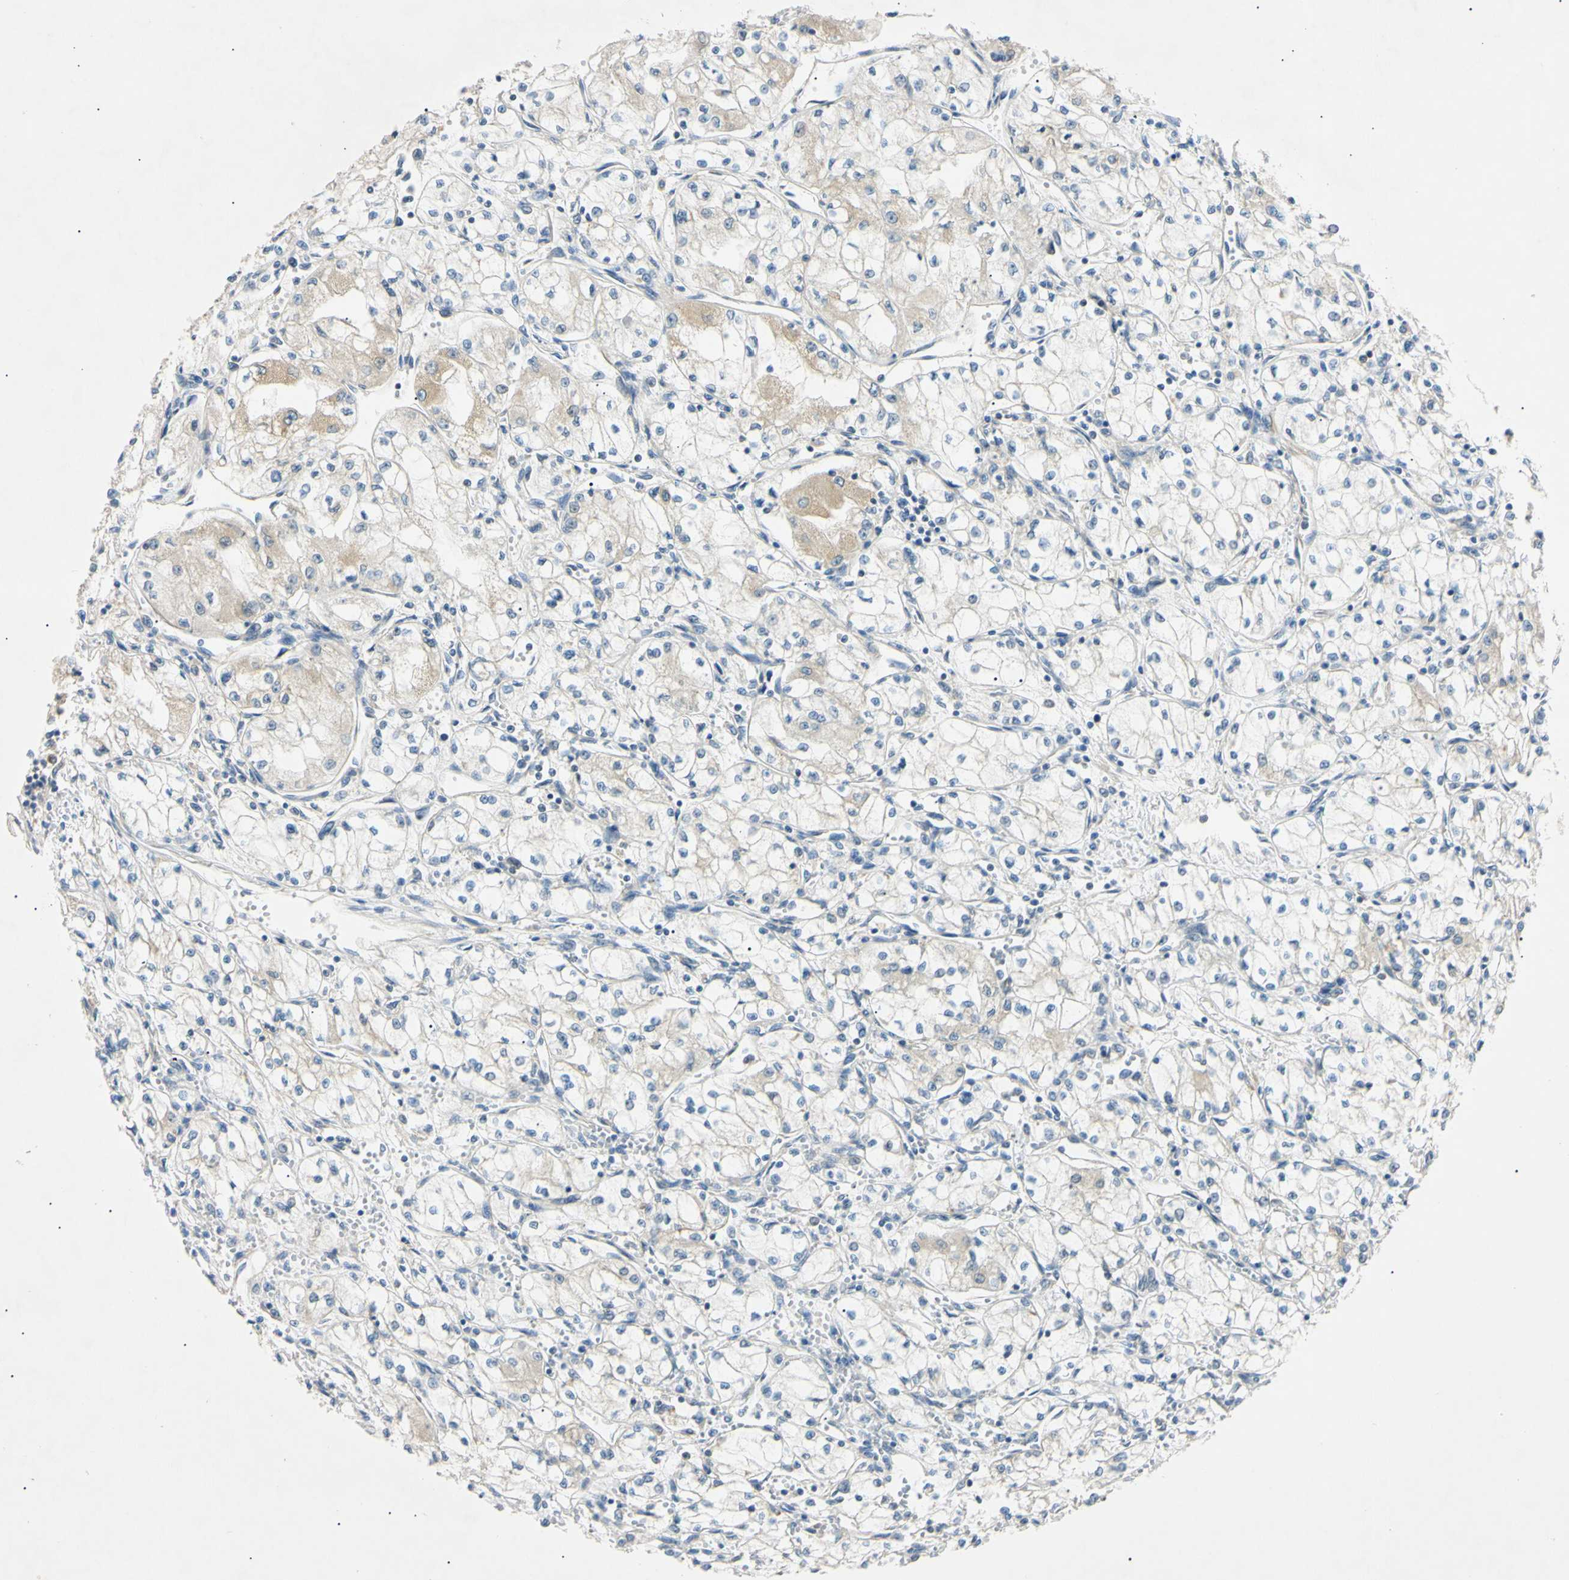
{"staining": {"intensity": "weak", "quantity": "<25%", "location": "cytoplasmic/membranous"}, "tissue": "renal cancer", "cell_type": "Tumor cells", "image_type": "cancer", "snomed": [{"axis": "morphology", "description": "Normal tissue, NOS"}, {"axis": "morphology", "description": "Adenocarcinoma, NOS"}, {"axis": "topography", "description": "Kidney"}], "caption": "A high-resolution micrograph shows immunohistochemistry staining of renal cancer, which exhibits no significant expression in tumor cells.", "gene": "DNAJB12", "patient": {"sex": "male", "age": 59}}